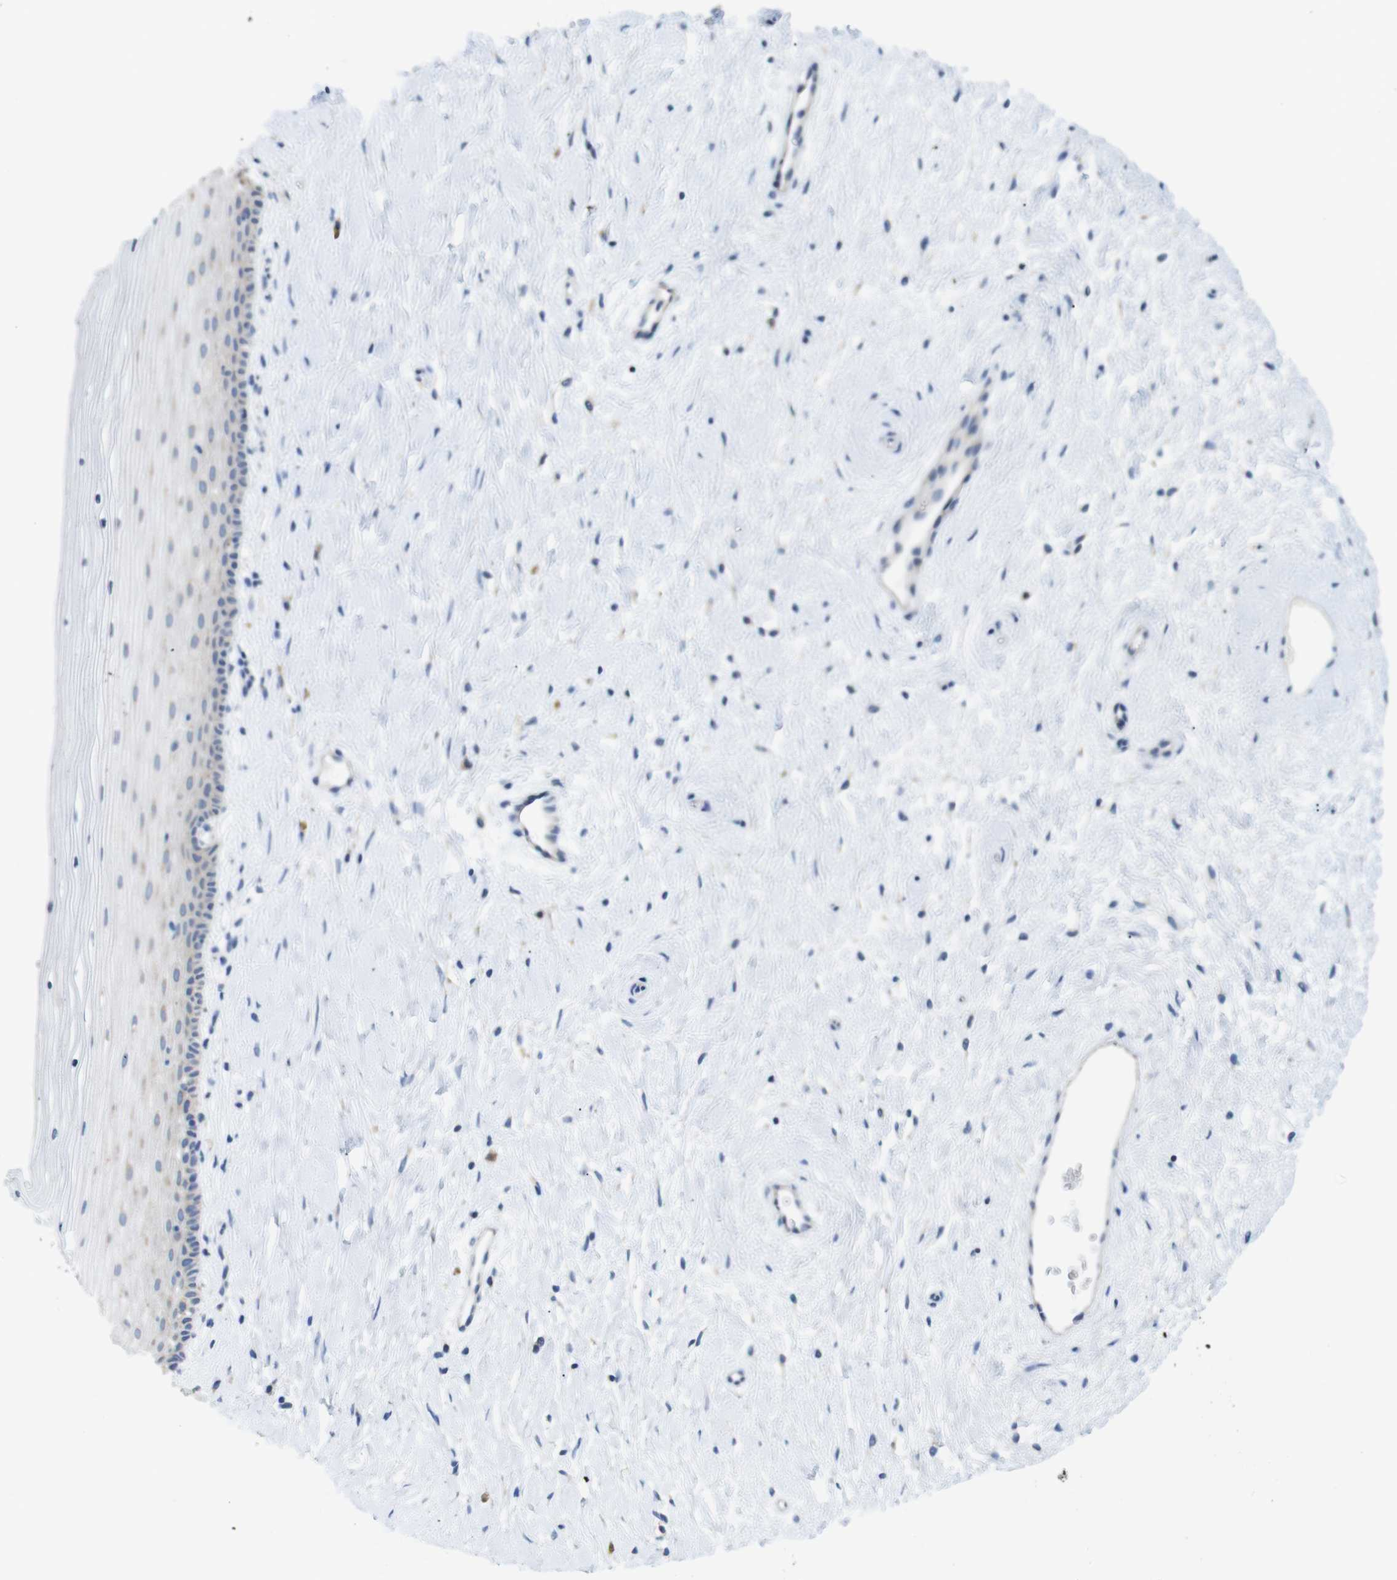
{"staining": {"intensity": "weak", "quantity": "25%-75%", "location": "cytoplasmic/membranous"}, "tissue": "cervix", "cell_type": "Glandular cells", "image_type": "normal", "snomed": [{"axis": "morphology", "description": "Normal tissue, NOS"}, {"axis": "topography", "description": "Cervix"}], "caption": "Immunohistochemical staining of normal human cervix shows weak cytoplasmic/membranous protein expression in approximately 25%-75% of glandular cells. (Stains: DAB in brown, nuclei in blue, Microscopy: brightfield microscopy at high magnification).", "gene": "NEBL", "patient": {"sex": "female", "age": 39}}